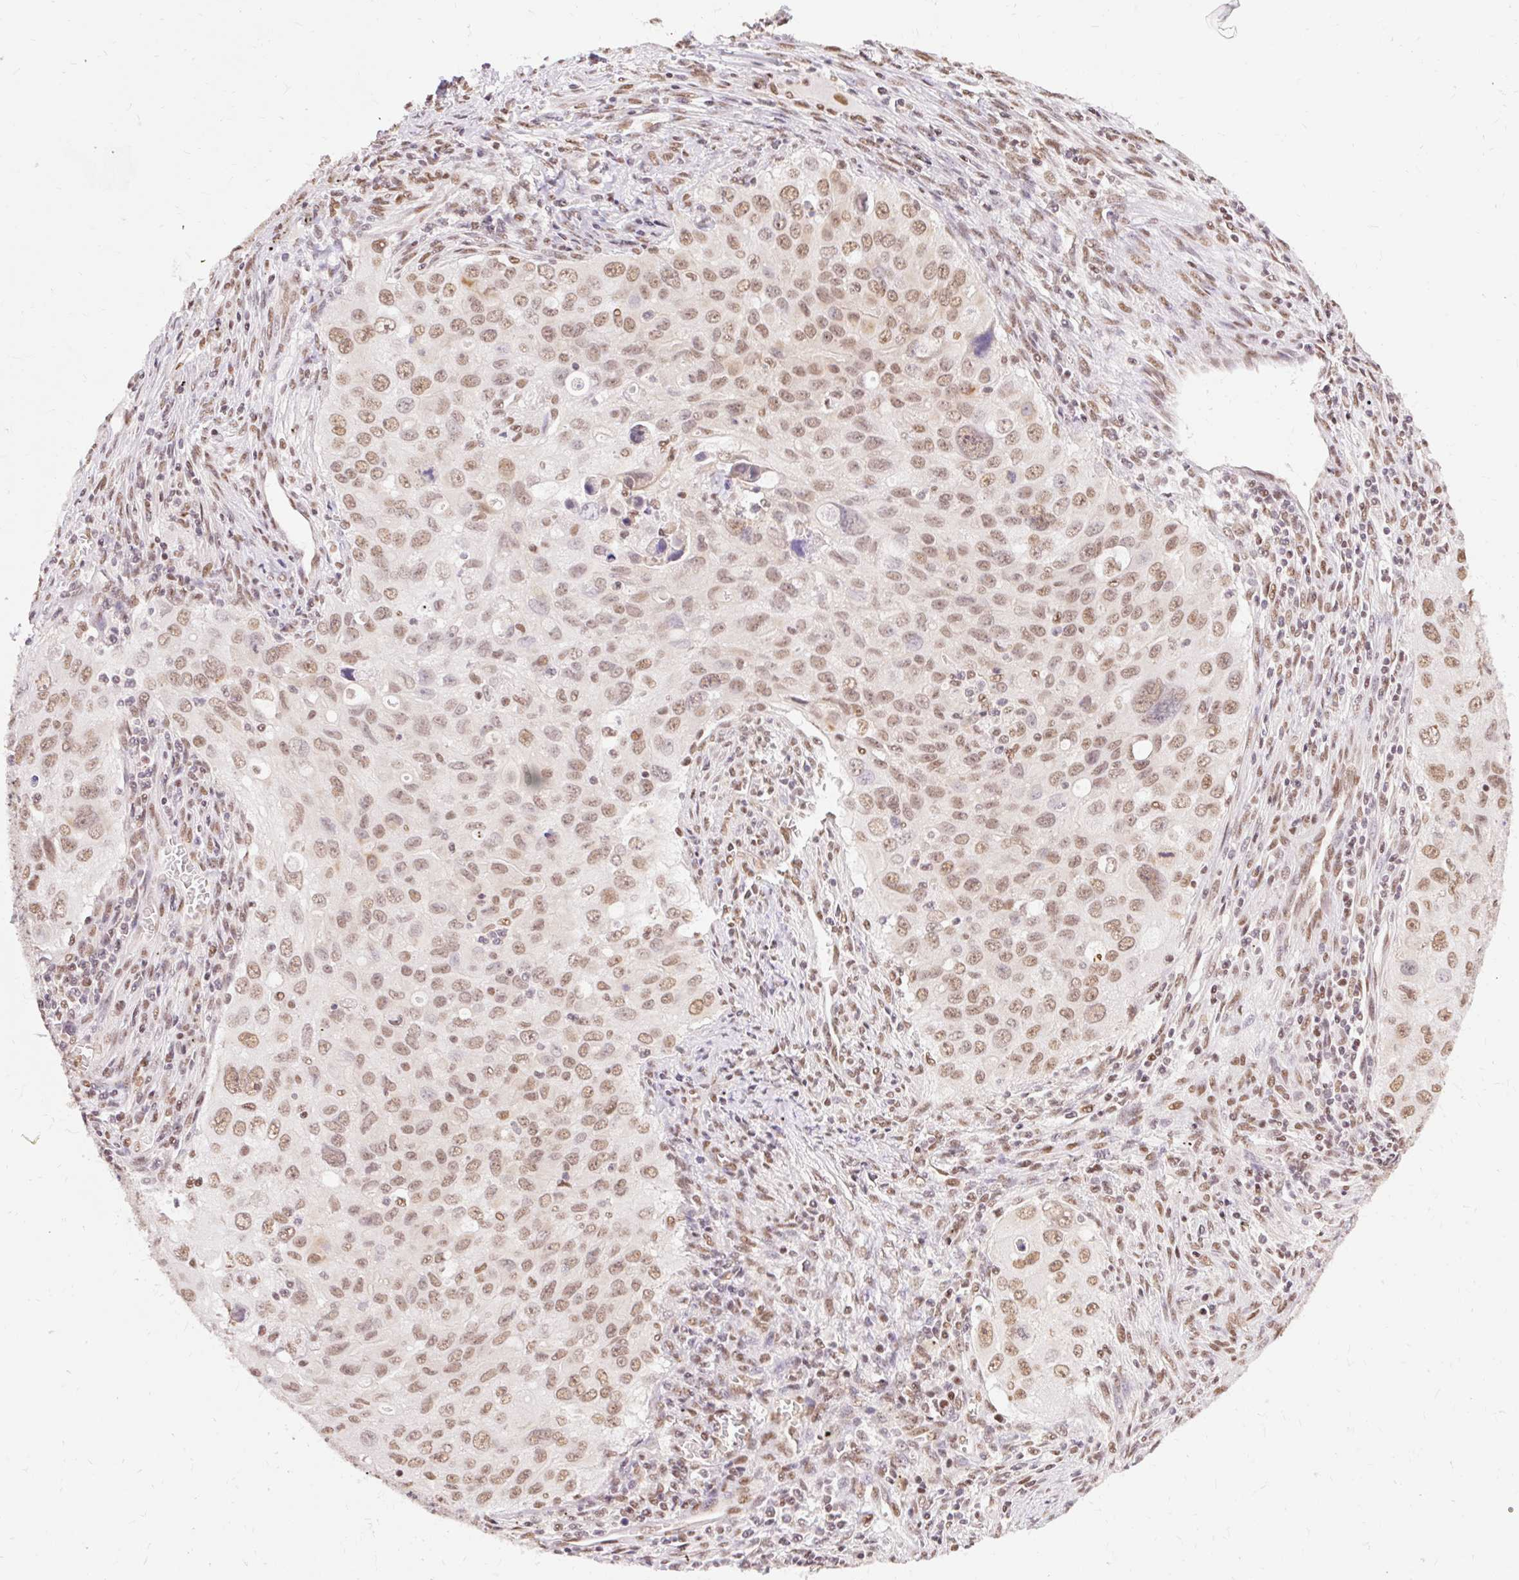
{"staining": {"intensity": "moderate", "quantity": ">75%", "location": "nuclear"}, "tissue": "lung cancer", "cell_type": "Tumor cells", "image_type": "cancer", "snomed": [{"axis": "morphology", "description": "Adenocarcinoma, NOS"}, {"axis": "morphology", "description": "Adenocarcinoma, metastatic, NOS"}, {"axis": "topography", "description": "Lymph node"}, {"axis": "topography", "description": "Lung"}], "caption": "Tumor cells exhibit medium levels of moderate nuclear expression in approximately >75% of cells in lung cancer.", "gene": "NPIPB12", "patient": {"sex": "female", "age": 42}}